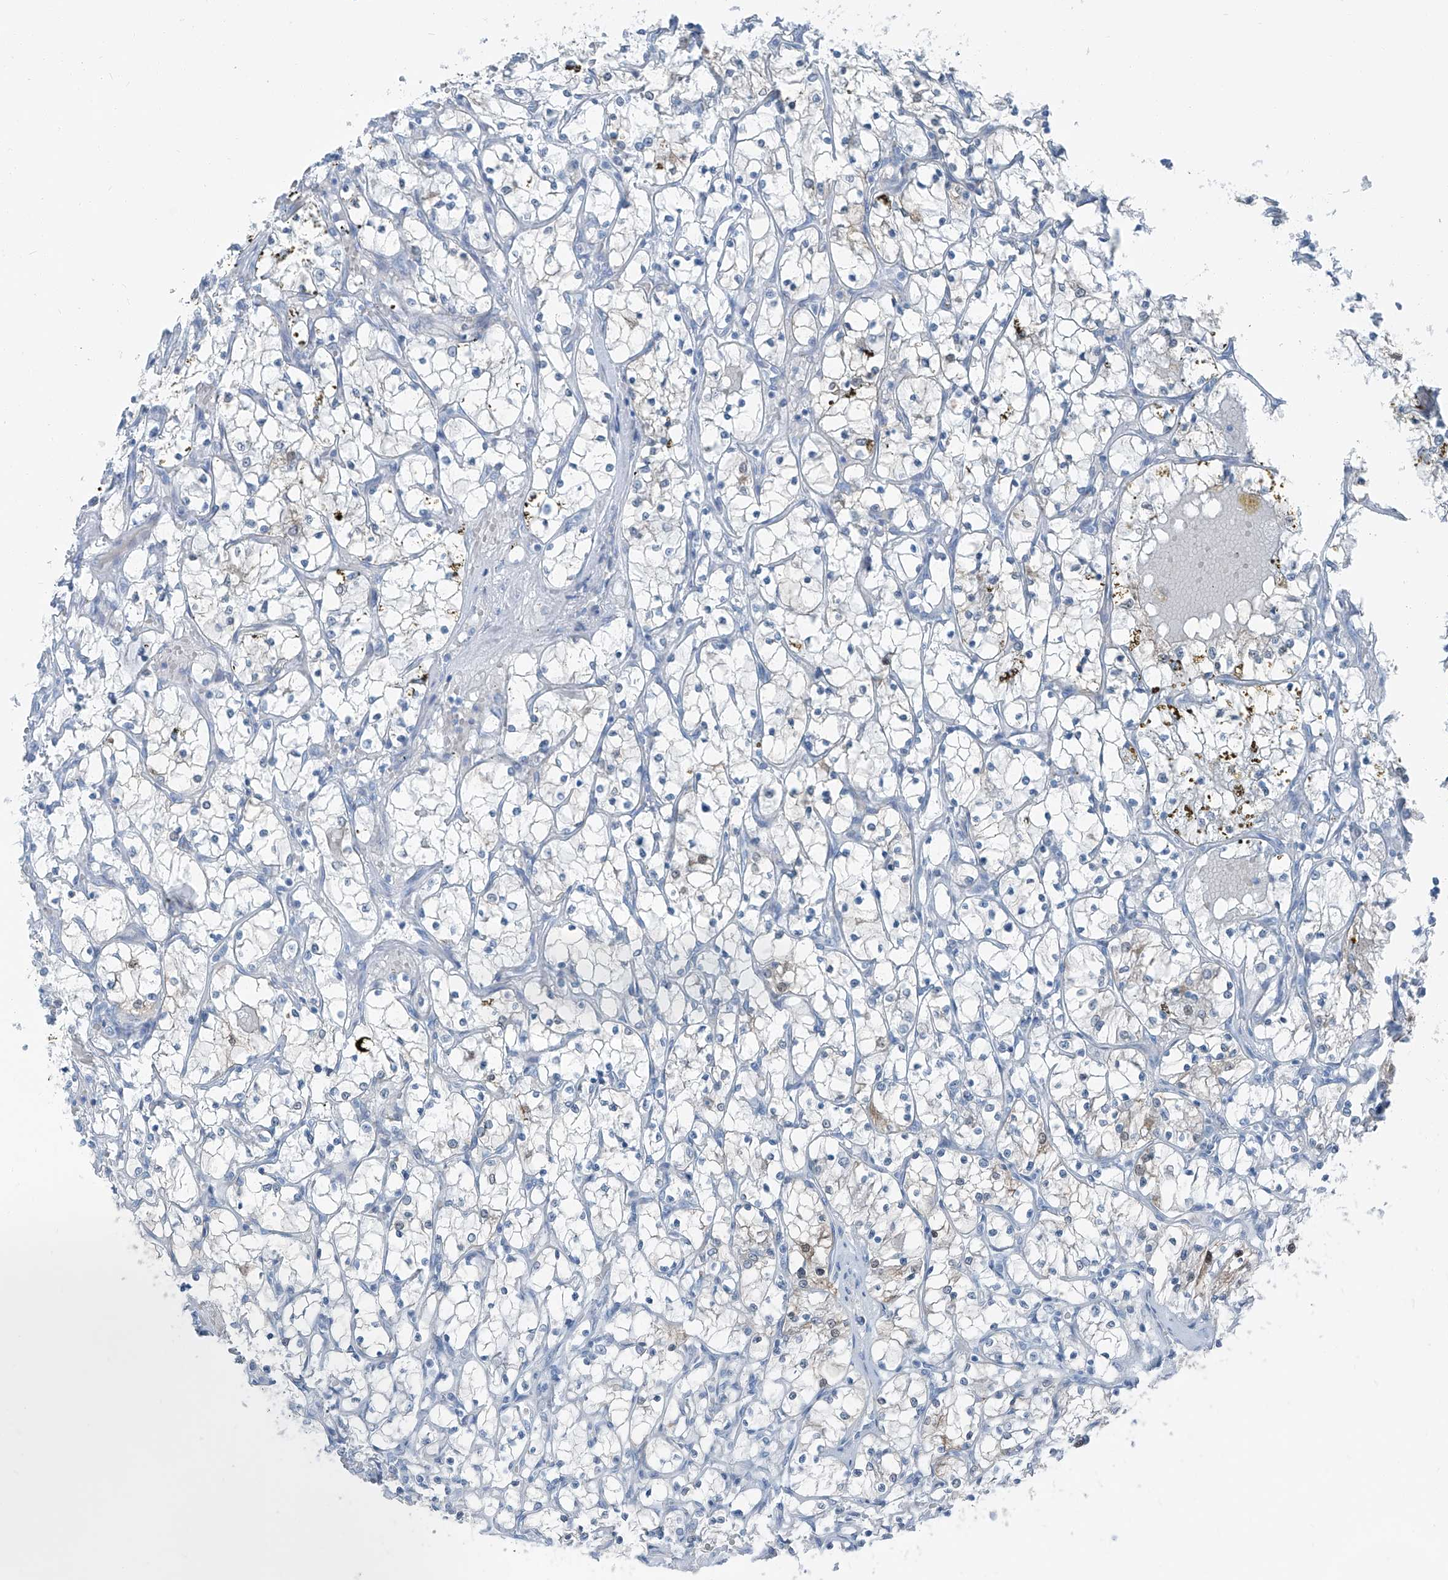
{"staining": {"intensity": "weak", "quantity": "<25%", "location": "cytoplasmic/membranous"}, "tissue": "renal cancer", "cell_type": "Tumor cells", "image_type": "cancer", "snomed": [{"axis": "morphology", "description": "Adenocarcinoma, NOS"}, {"axis": "topography", "description": "Kidney"}], "caption": "Renal adenocarcinoma stained for a protein using immunohistochemistry (IHC) exhibits no expression tumor cells.", "gene": "RGN", "patient": {"sex": "female", "age": 69}}